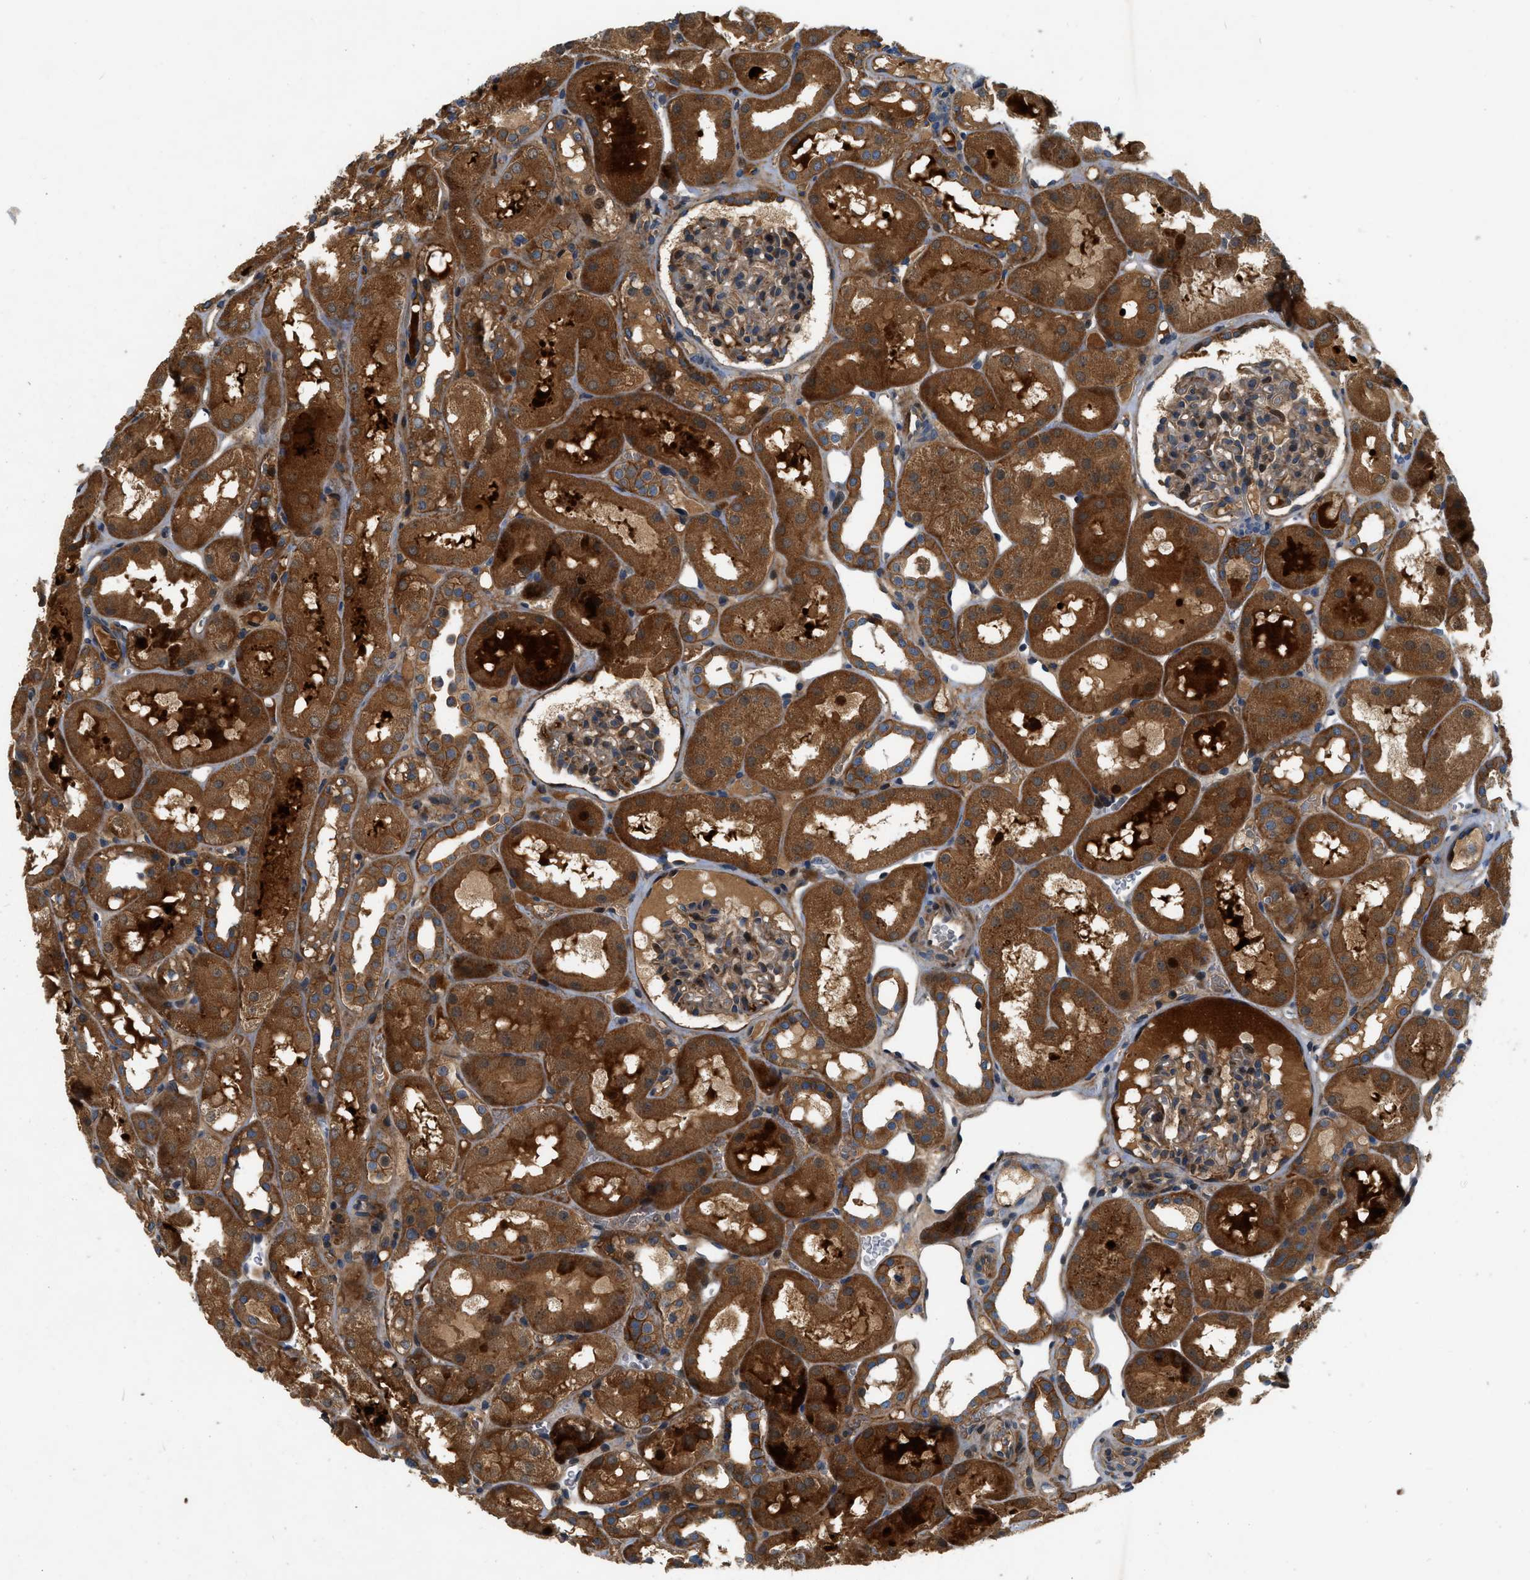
{"staining": {"intensity": "weak", "quantity": "25%-75%", "location": "cytoplasmic/membranous"}, "tissue": "kidney", "cell_type": "Cells in glomeruli", "image_type": "normal", "snomed": [{"axis": "morphology", "description": "Normal tissue, NOS"}, {"axis": "topography", "description": "Kidney"}, {"axis": "topography", "description": "Urinary bladder"}], "caption": "Immunohistochemical staining of benign kidney reveals low levels of weak cytoplasmic/membranous staining in about 25%-75% of cells in glomeruli. (Stains: DAB (3,3'-diaminobenzidine) in brown, nuclei in blue, Microscopy: brightfield microscopy at high magnification).", "gene": "CNNM3", "patient": {"sex": "male", "age": 16}}